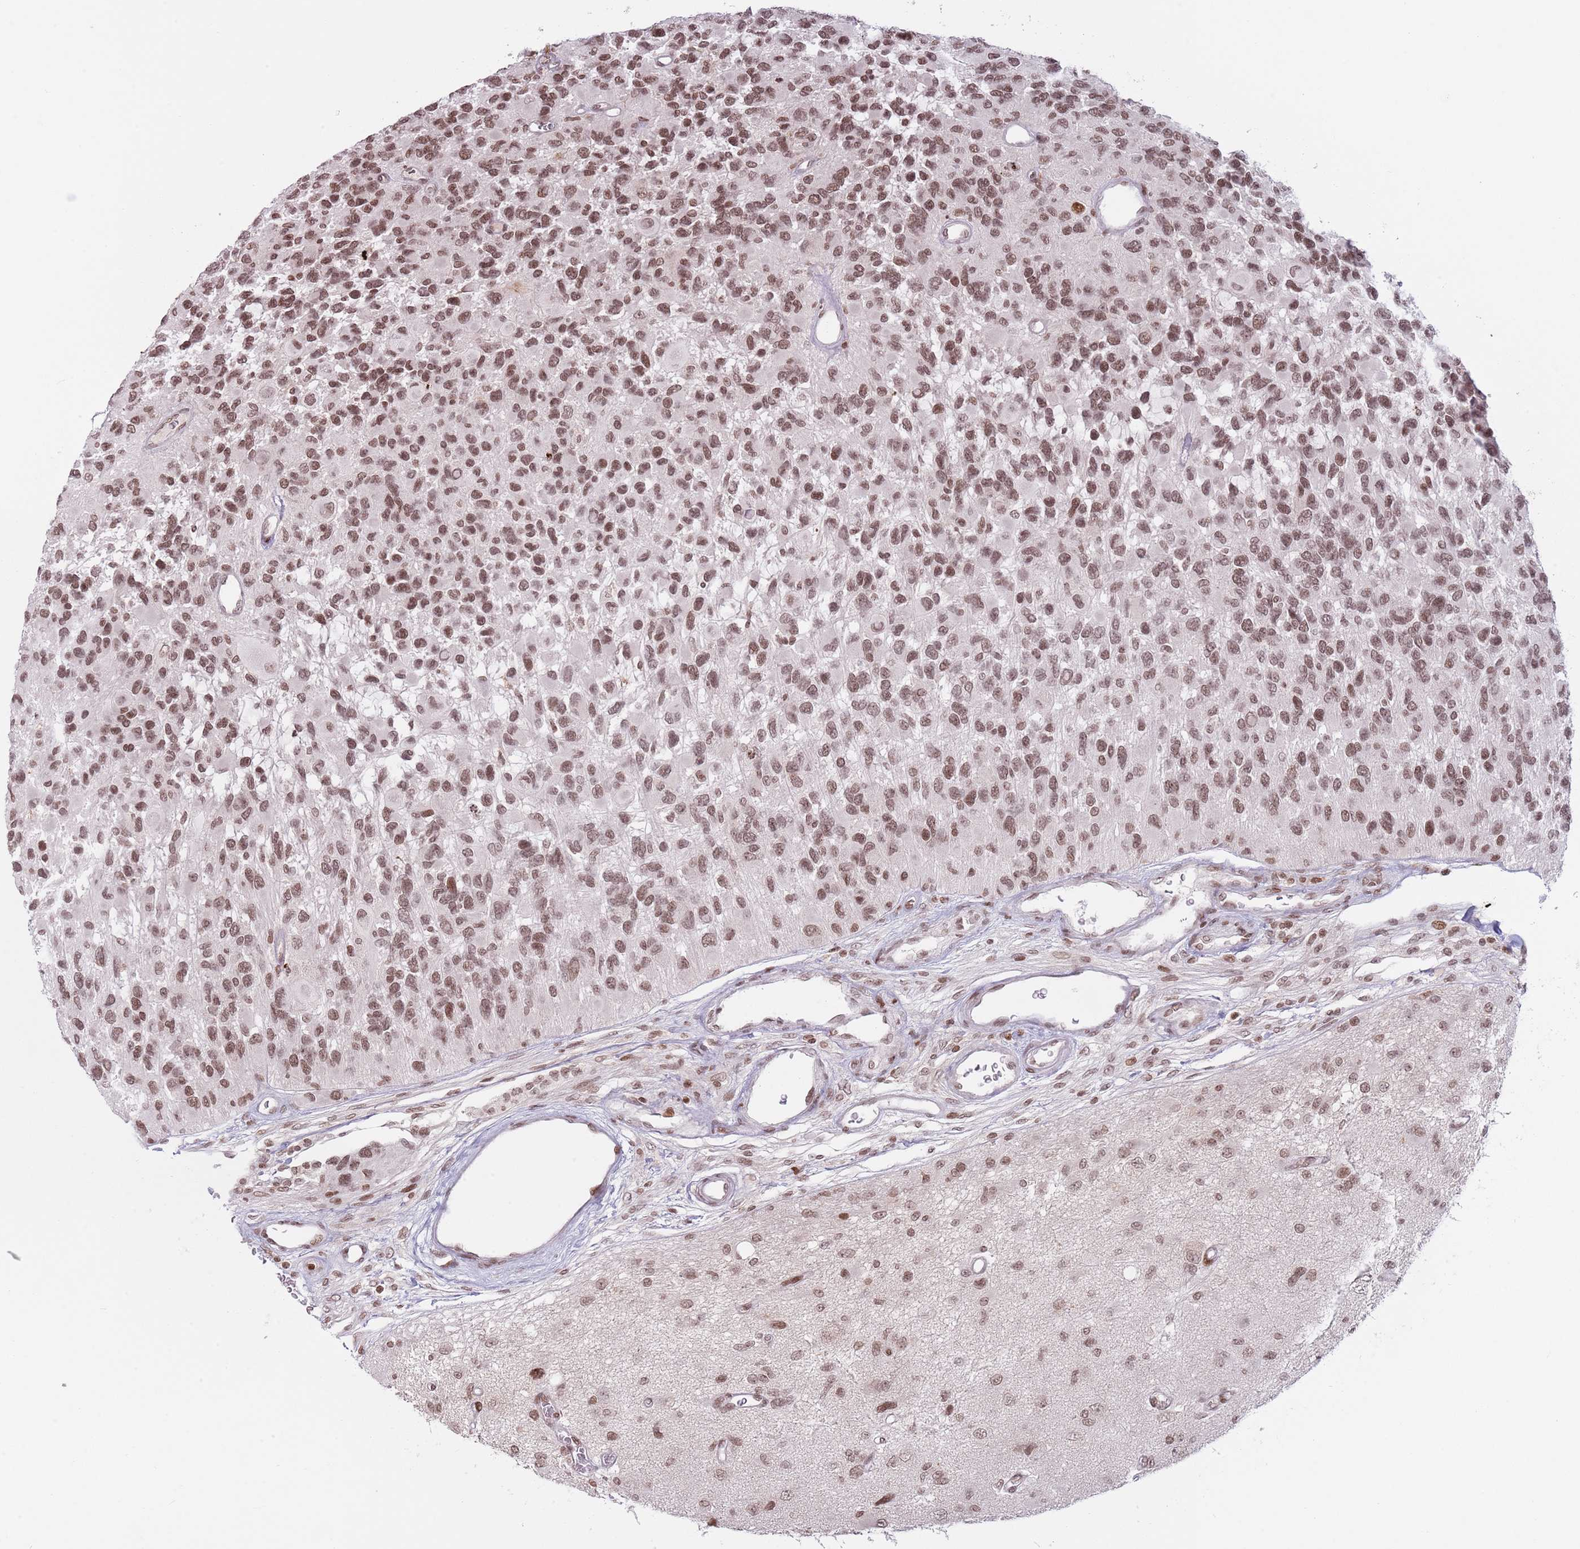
{"staining": {"intensity": "moderate", "quantity": ">75%", "location": "nuclear"}, "tissue": "glioma", "cell_type": "Tumor cells", "image_type": "cancer", "snomed": [{"axis": "morphology", "description": "Glioma, malignant, High grade"}, {"axis": "topography", "description": "Brain"}], "caption": "A photomicrograph of glioma stained for a protein demonstrates moderate nuclear brown staining in tumor cells.", "gene": "SH3RF3", "patient": {"sex": "male", "age": 77}}